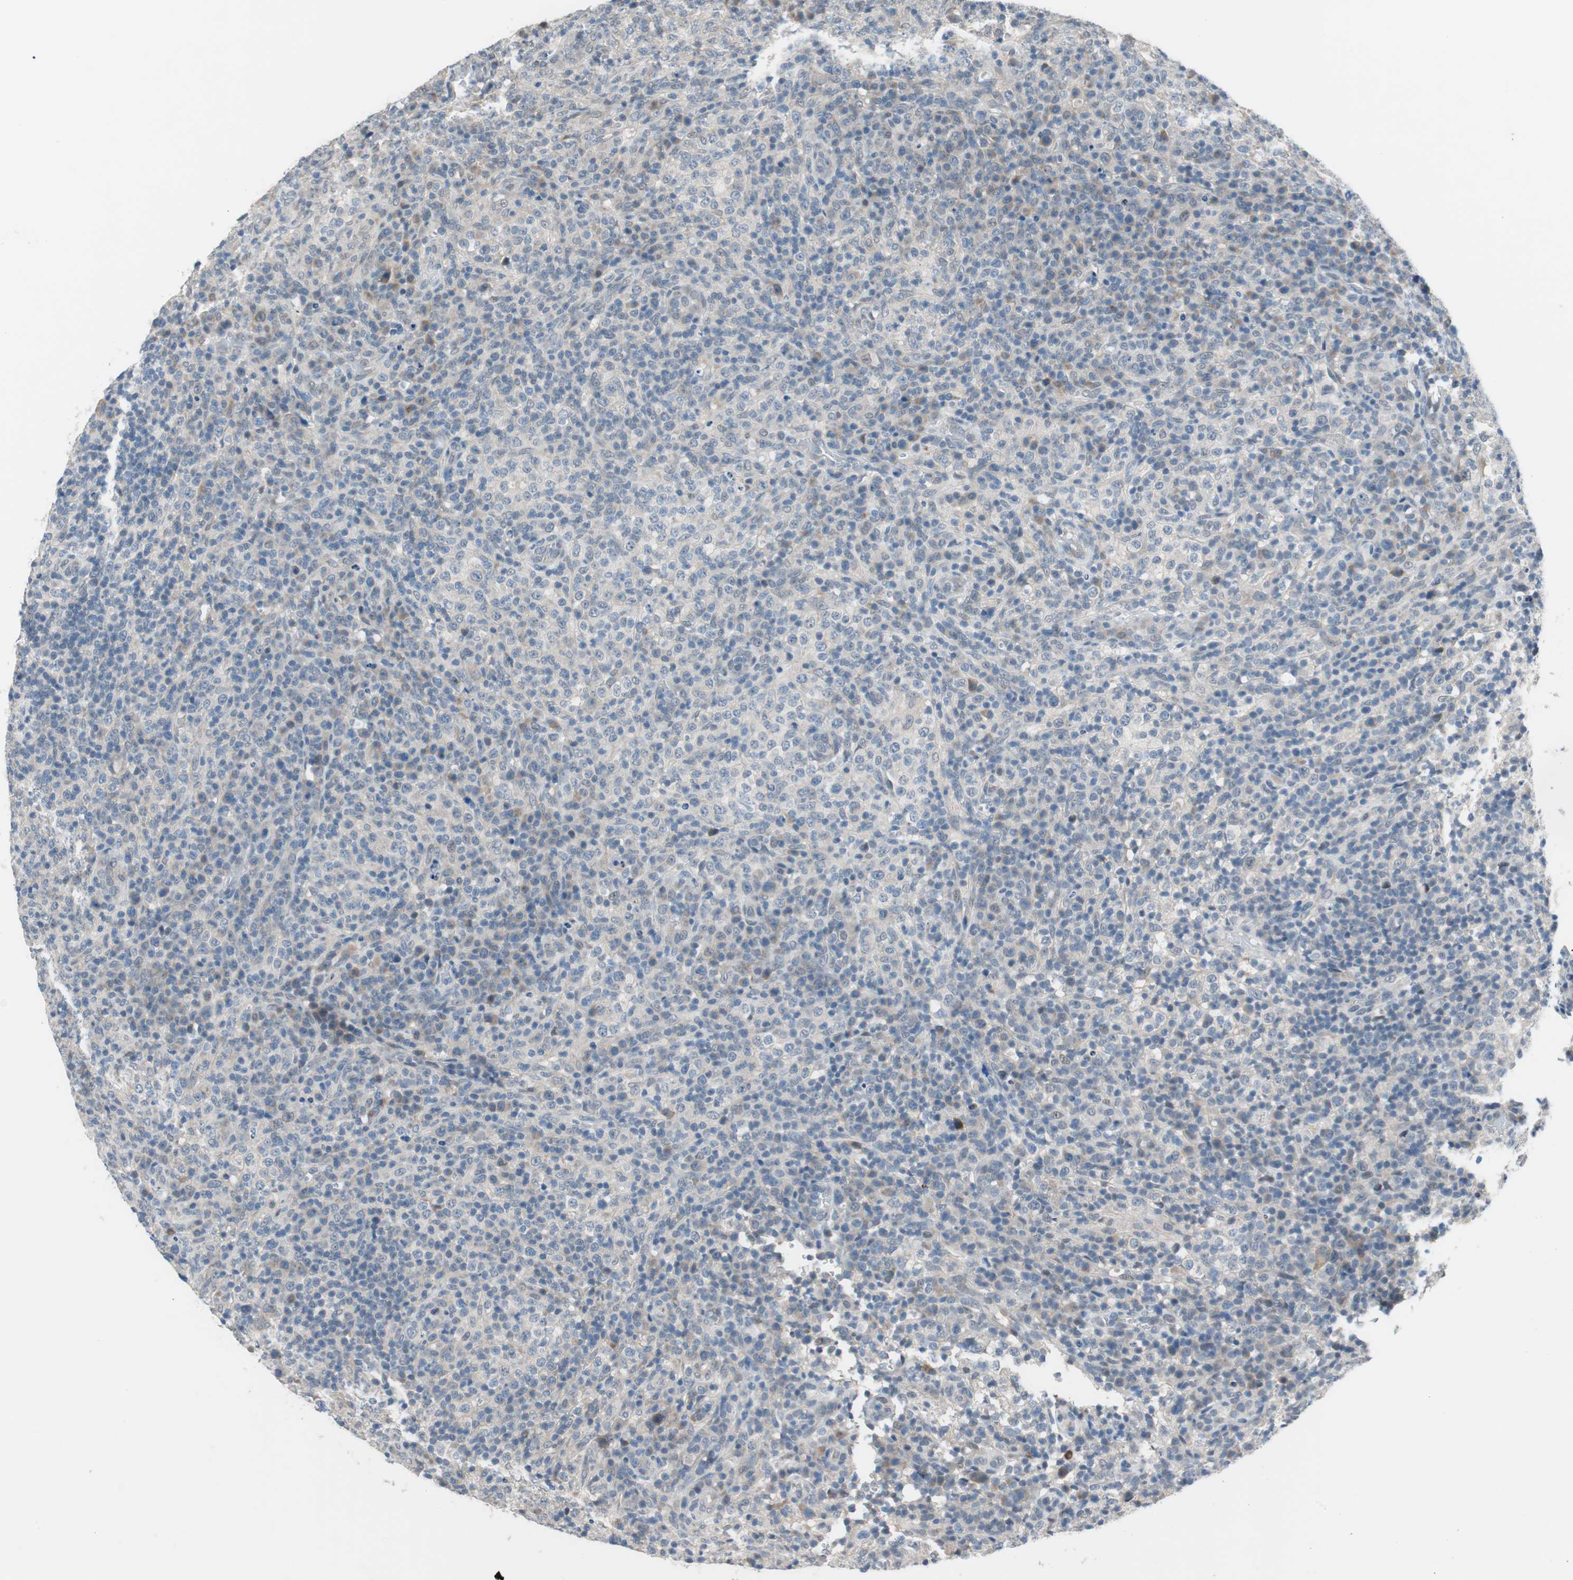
{"staining": {"intensity": "weak", "quantity": "<25%", "location": "cytoplasmic/membranous"}, "tissue": "lymphoma", "cell_type": "Tumor cells", "image_type": "cancer", "snomed": [{"axis": "morphology", "description": "Malignant lymphoma, non-Hodgkin's type, High grade"}, {"axis": "topography", "description": "Lymph node"}], "caption": "Immunohistochemistry micrograph of neoplastic tissue: malignant lymphoma, non-Hodgkin's type (high-grade) stained with DAB (3,3'-diaminobenzidine) demonstrates no significant protein expression in tumor cells. Nuclei are stained in blue.", "gene": "GRHL1", "patient": {"sex": "female", "age": 76}}